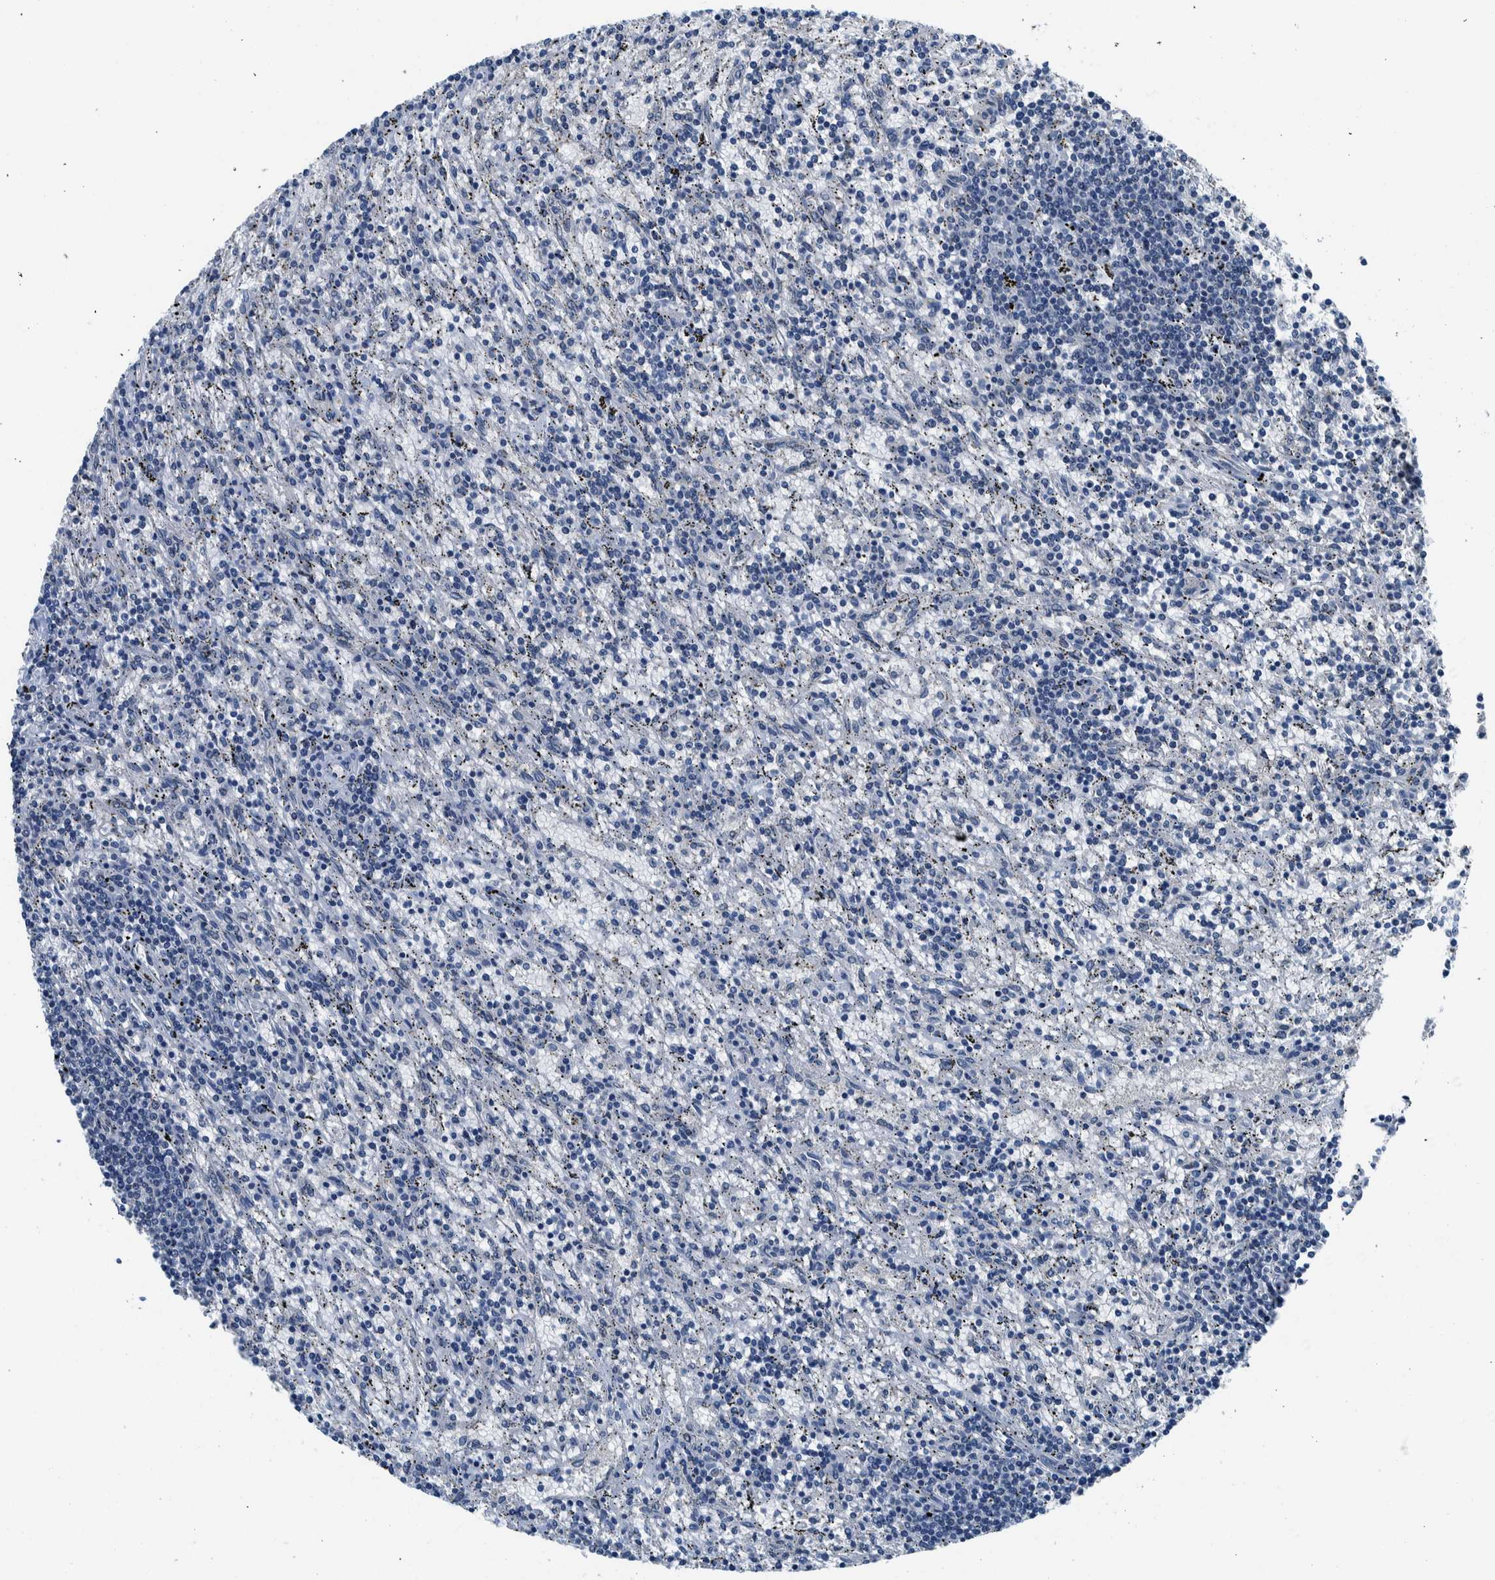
{"staining": {"intensity": "negative", "quantity": "none", "location": "none"}, "tissue": "lymphoma", "cell_type": "Tumor cells", "image_type": "cancer", "snomed": [{"axis": "morphology", "description": "Malignant lymphoma, non-Hodgkin's type, Low grade"}, {"axis": "topography", "description": "Spleen"}], "caption": "Low-grade malignant lymphoma, non-Hodgkin's type stained for a protein using immunohistochemistry displays no staining tumor cells.", "gene": "NIBAN2", "patient": {"sex": "male", "age": 76}}